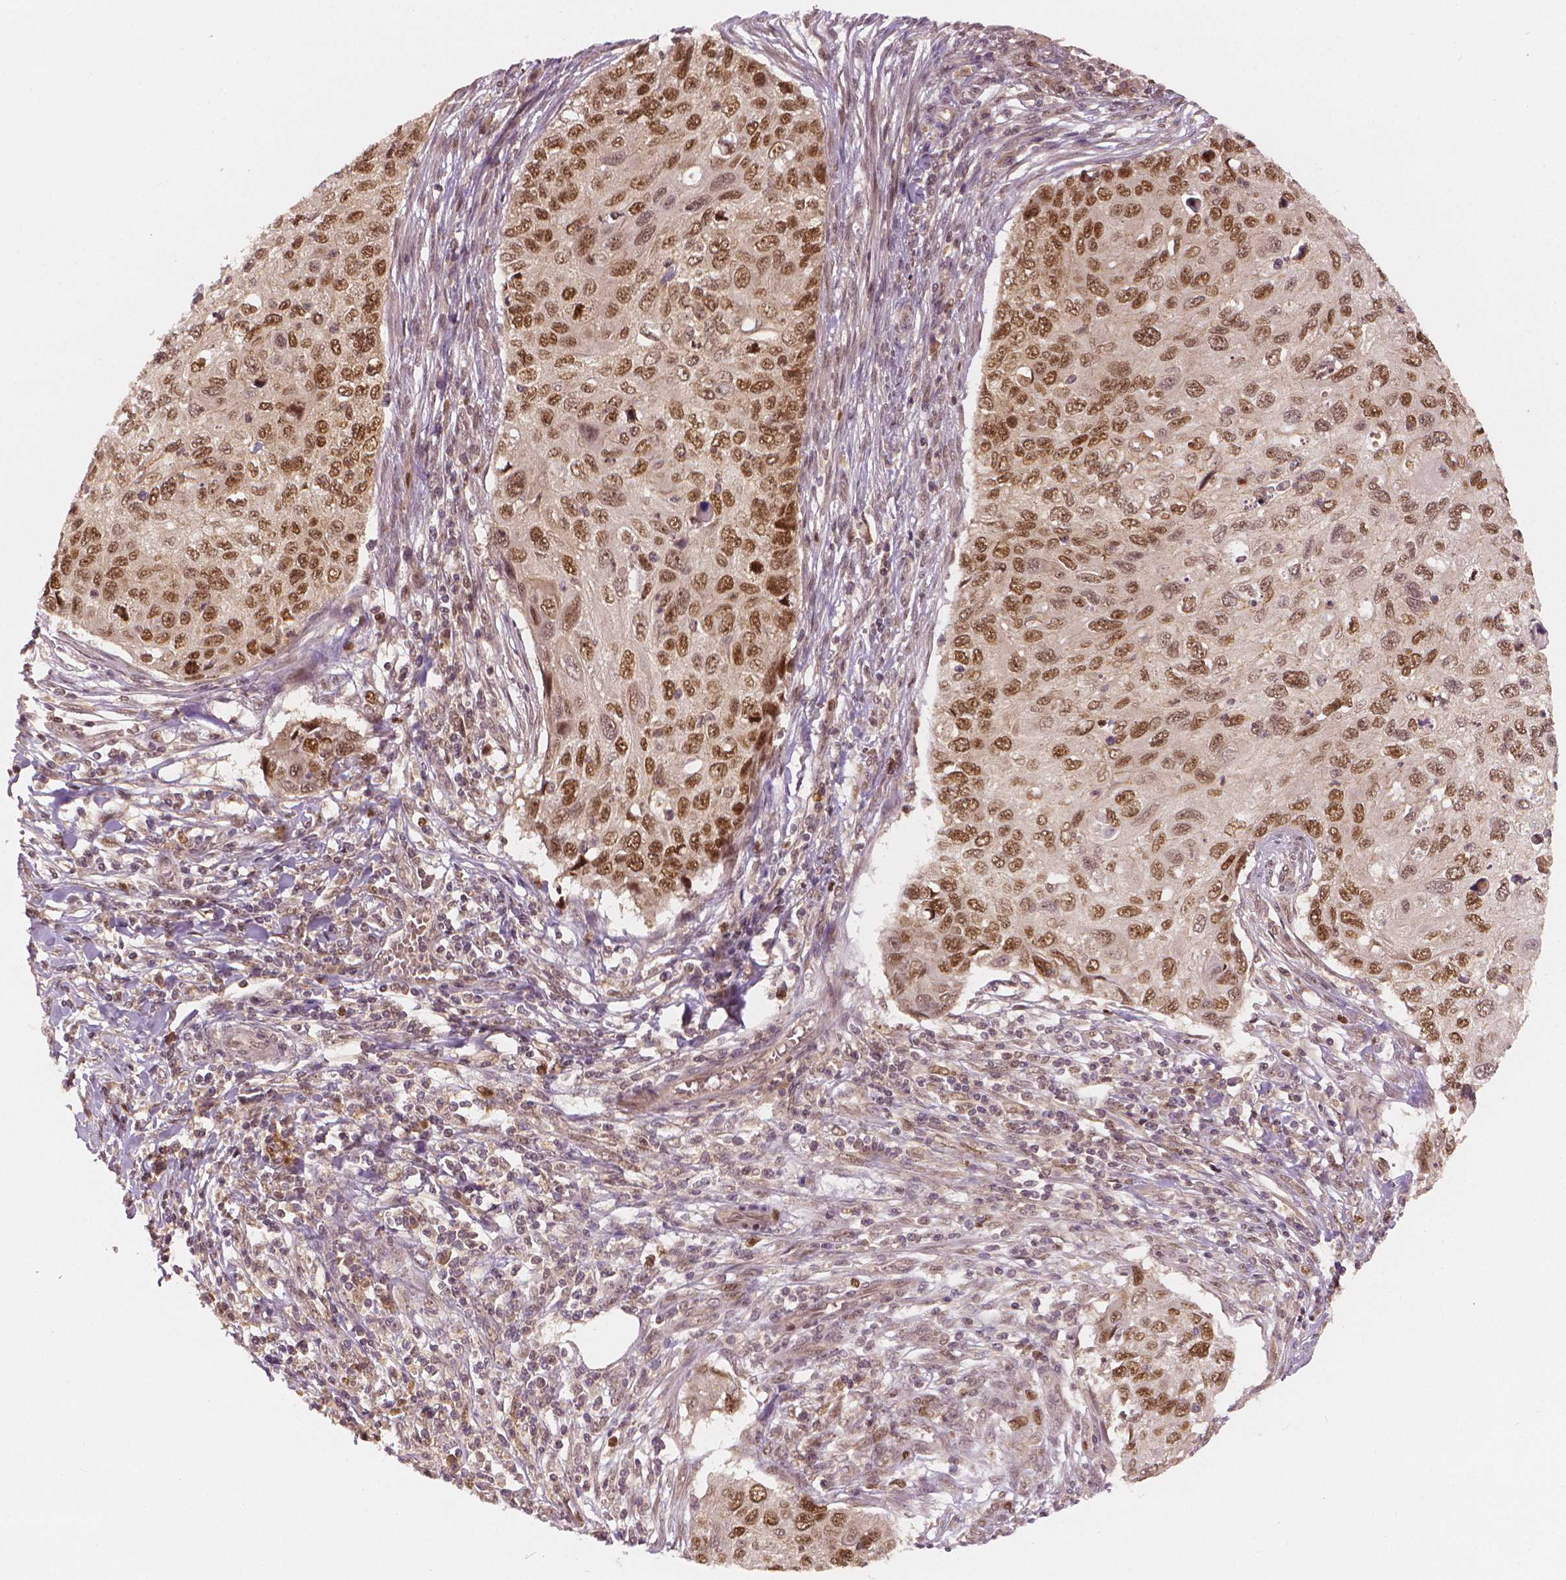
{"staining": {"intensity": "moderate", "quantity": ">75%", "location": "nuclear"}, "tissue": "cervical cancer", "cell_type": "Tumor cells", "image_type": "cancer", "snomed": [{"axis": "morphology", "description": "Squamous cell carcinoma, NOS"}, {"axis": "topography", "description": "Cervix"}], "caption": "Moderate nuclear expression is seen in about >75% of tumor cells in cervical squamous cell carcinoma.", "gene": "NSD2", "patient": {"sex": "female", "age": 70}}